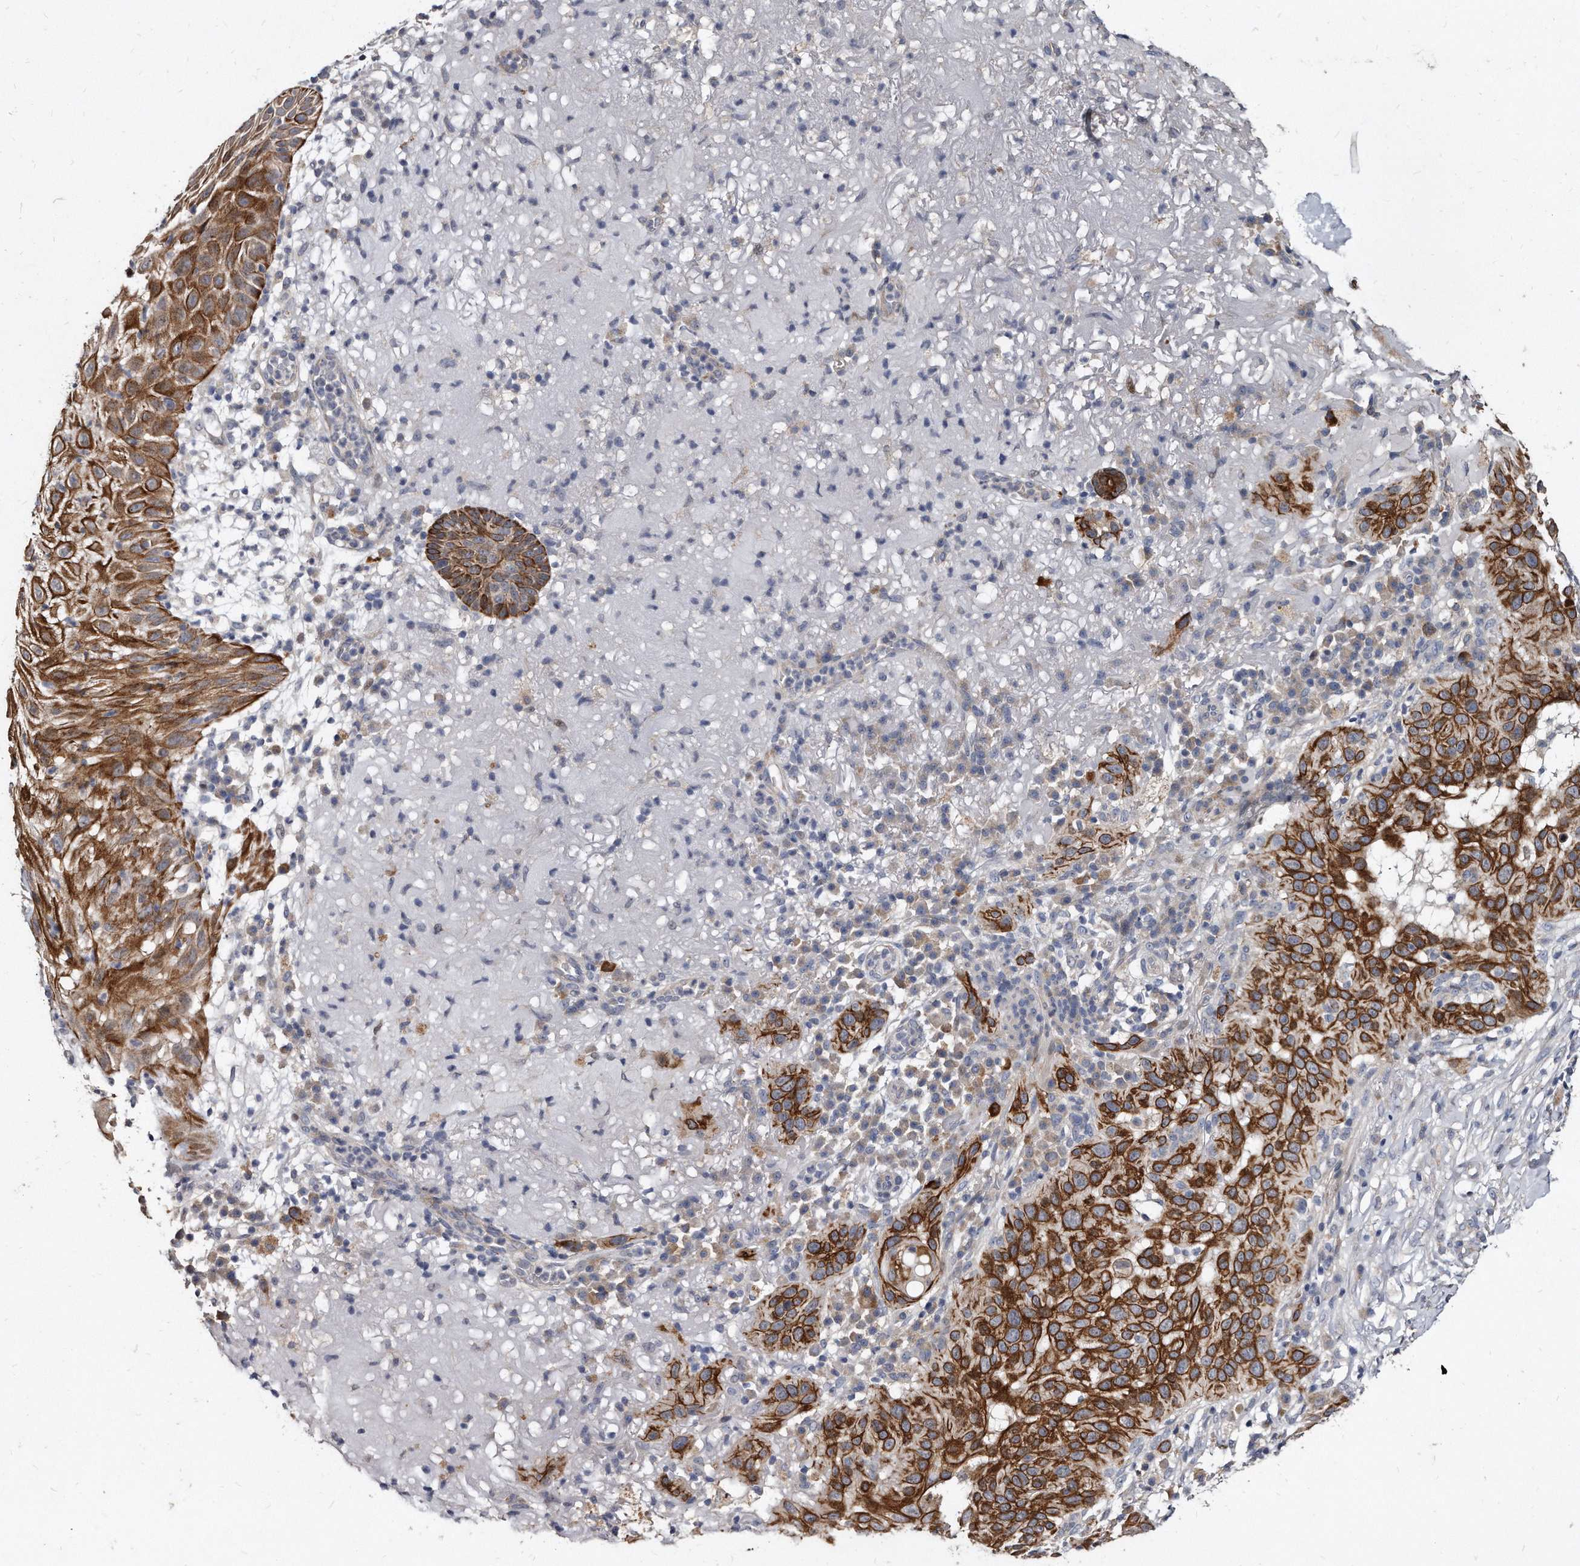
{"staining": {"intensity": "strong", "quantity": ">75%", "location": "cytoplasmic/membranous"}, "tissue": "skin cancer", "cell_type": "Tumor cells", "image_type": "cancer", "snomed": [{"axis": "morphology", "description": "Normal tissue, NOS"}, {"axis": "morphology", "description": "Squamous cell carcinoma, NOS"}, {"axis": "topography", "description": "Skin"}], "caption": "Protein expression analysis of human squamous cell carcinoma (skin) reveals strong cytoplasmic/membranous positivity in about >75% of tumor cells. (brown staining indicates protein expression, while blue staining denotes nuclei).", "gene": "KLHDC3", "patient": {"sex": "female", "age": 96}}